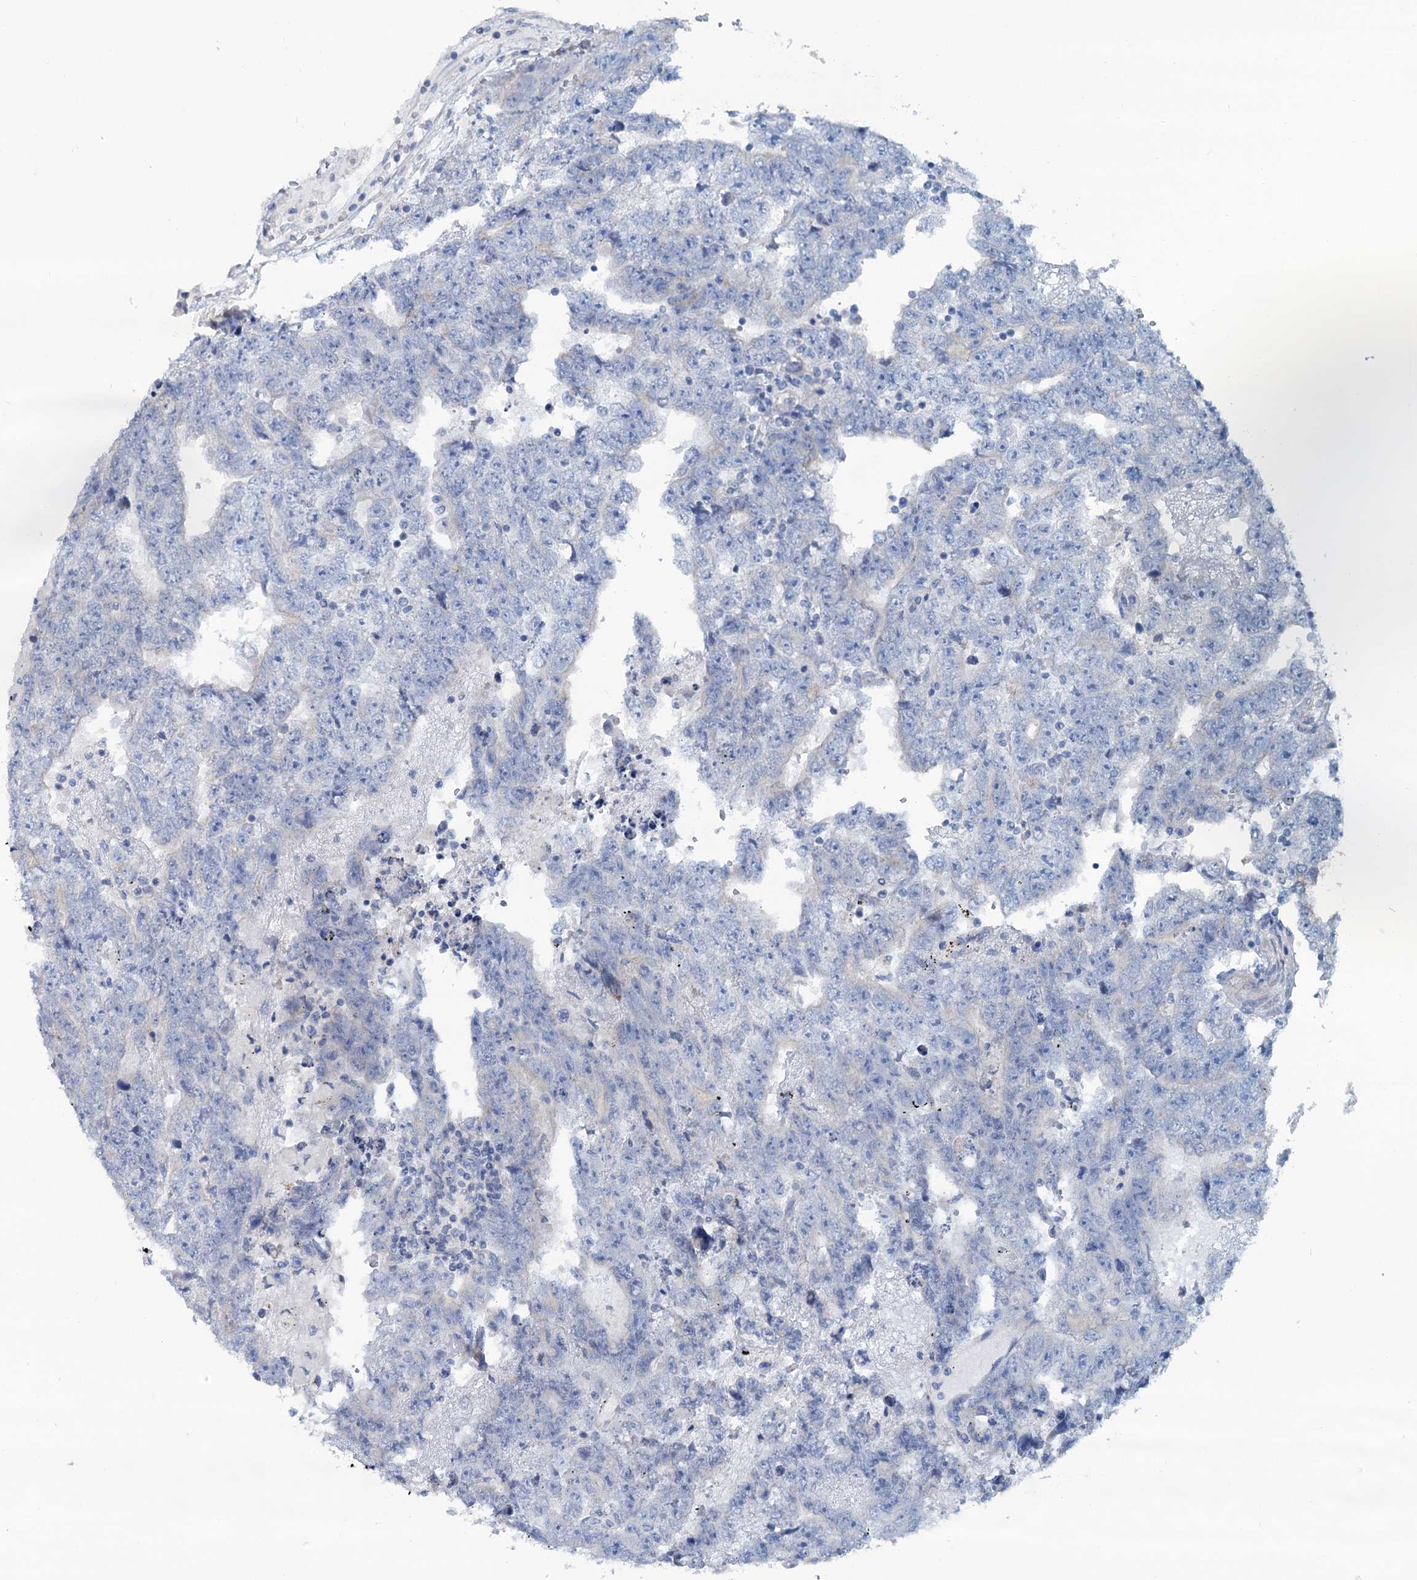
{"staining": {"intensity": "negative", "quantity": "none", "location": "none"}, "tissue": "testis cancer", "cell_type": "Tumor cells", "image_type": "cancer", "snomed": [{"axis": "morphology", "description": "Carcinoma, Embryonal, NOS"}, {"axis": "topography", "description": "Testis"}], "caption": "There is no significant staining in tumor cells of testis cancer. Brightfield microscopy of IHC stained with DAB (brown) and hematoxylin (blue), captured at high magnification.", "gene": "SLC1A3", "patient": {"sex": "male", "age": 25}}